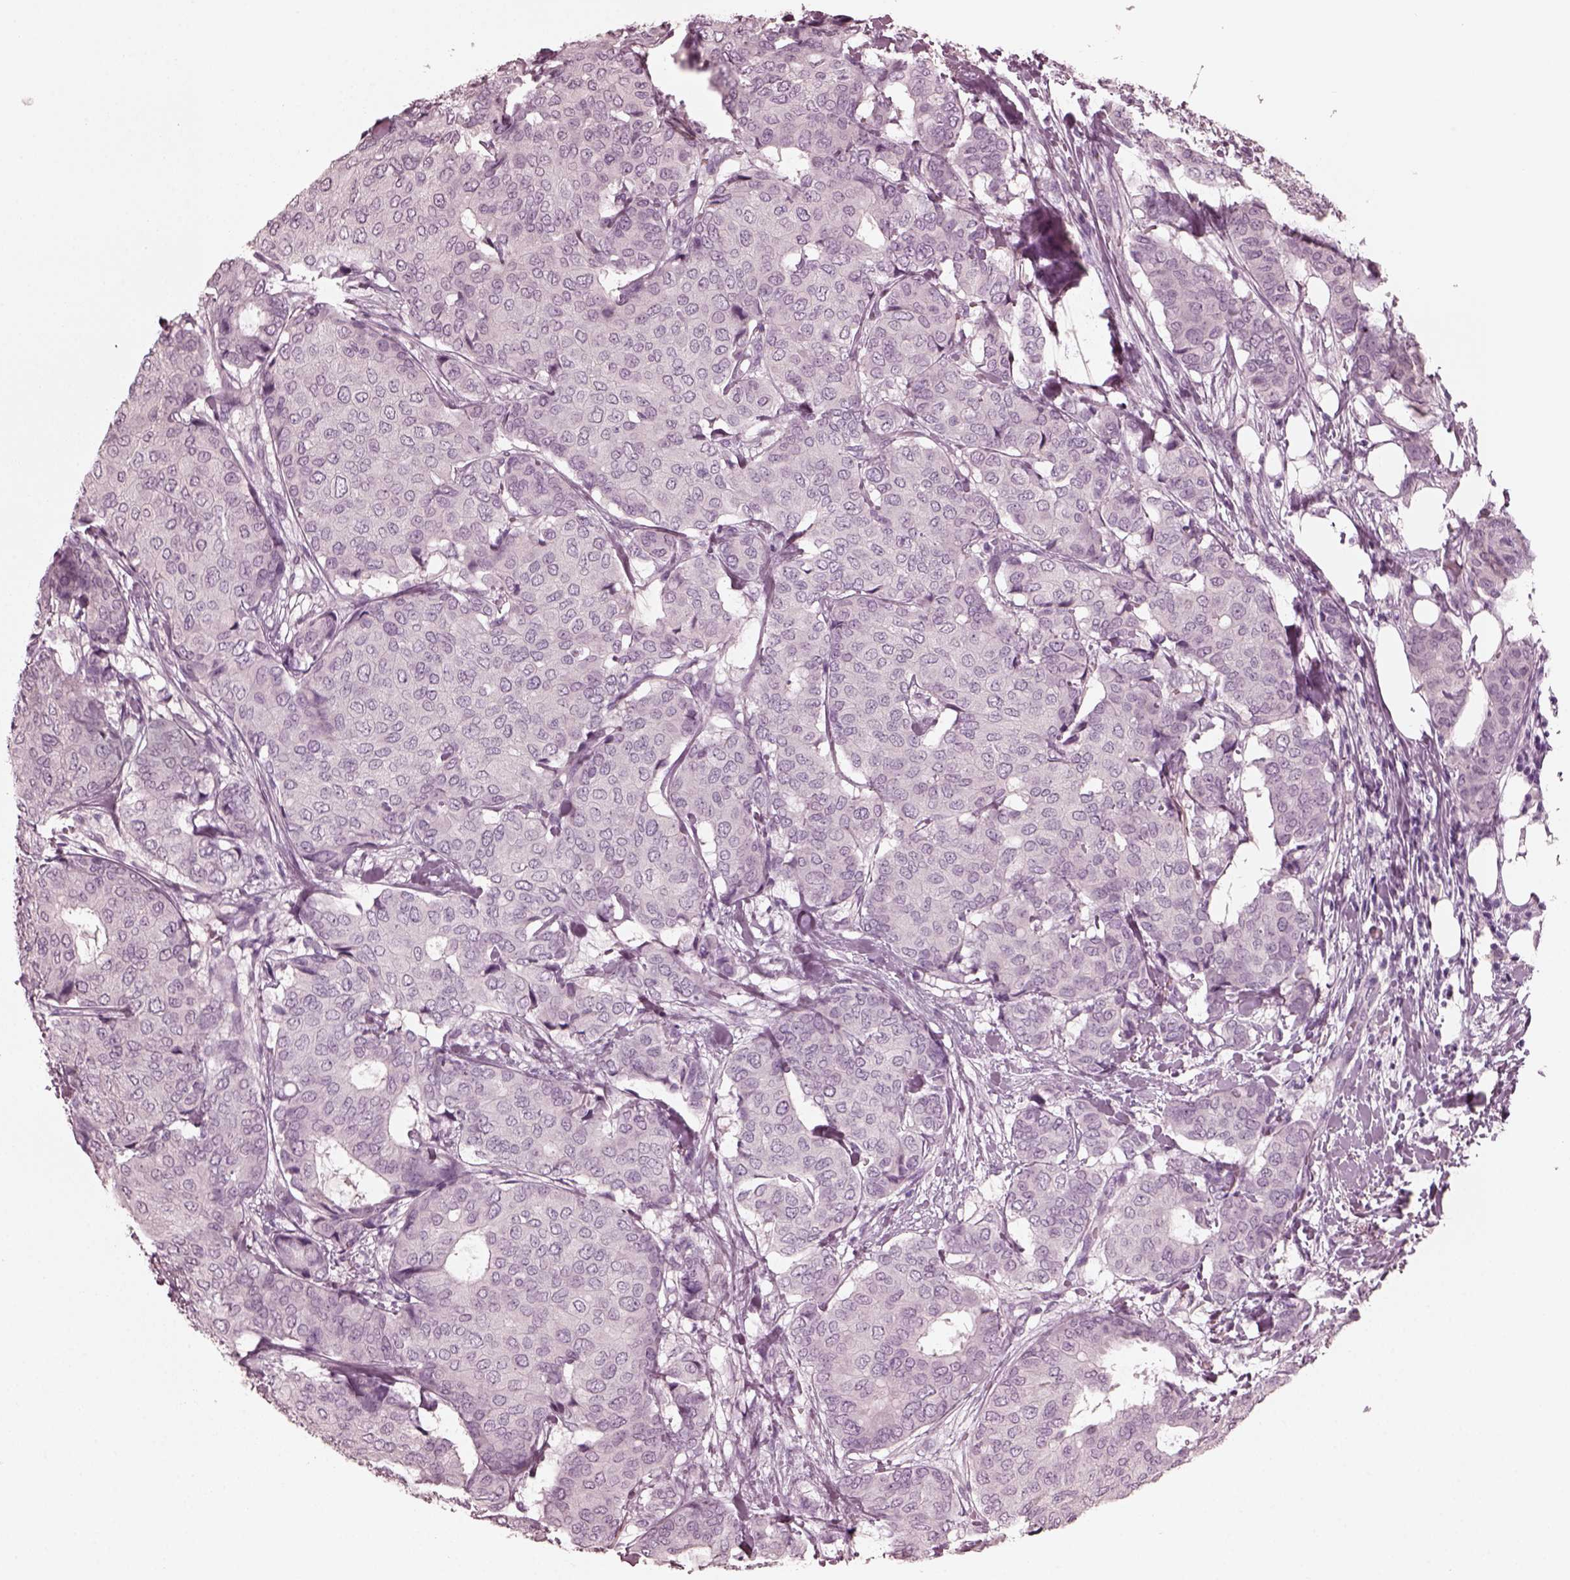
{"staining": {"intensity": "negative", "quantity": "none", "location": "none"}, "tissue": "breast cancer", "cell_type": "Tumor cells", "image_type": "cancer", "snomed": [{"axis": "morphology", "description": "Duct carcinoma"}, {"axis": "topography", "description": "Breast"}], "caption": "Breast infiltrating ductal carcinoma was stained to show a protein in brown. There is no significant positivity in tumor cells. (Brightfield microscopy of DAB IHC at high magnification).", "gene": "GRM6", "patient": {"sex": "female", "age": 75}}